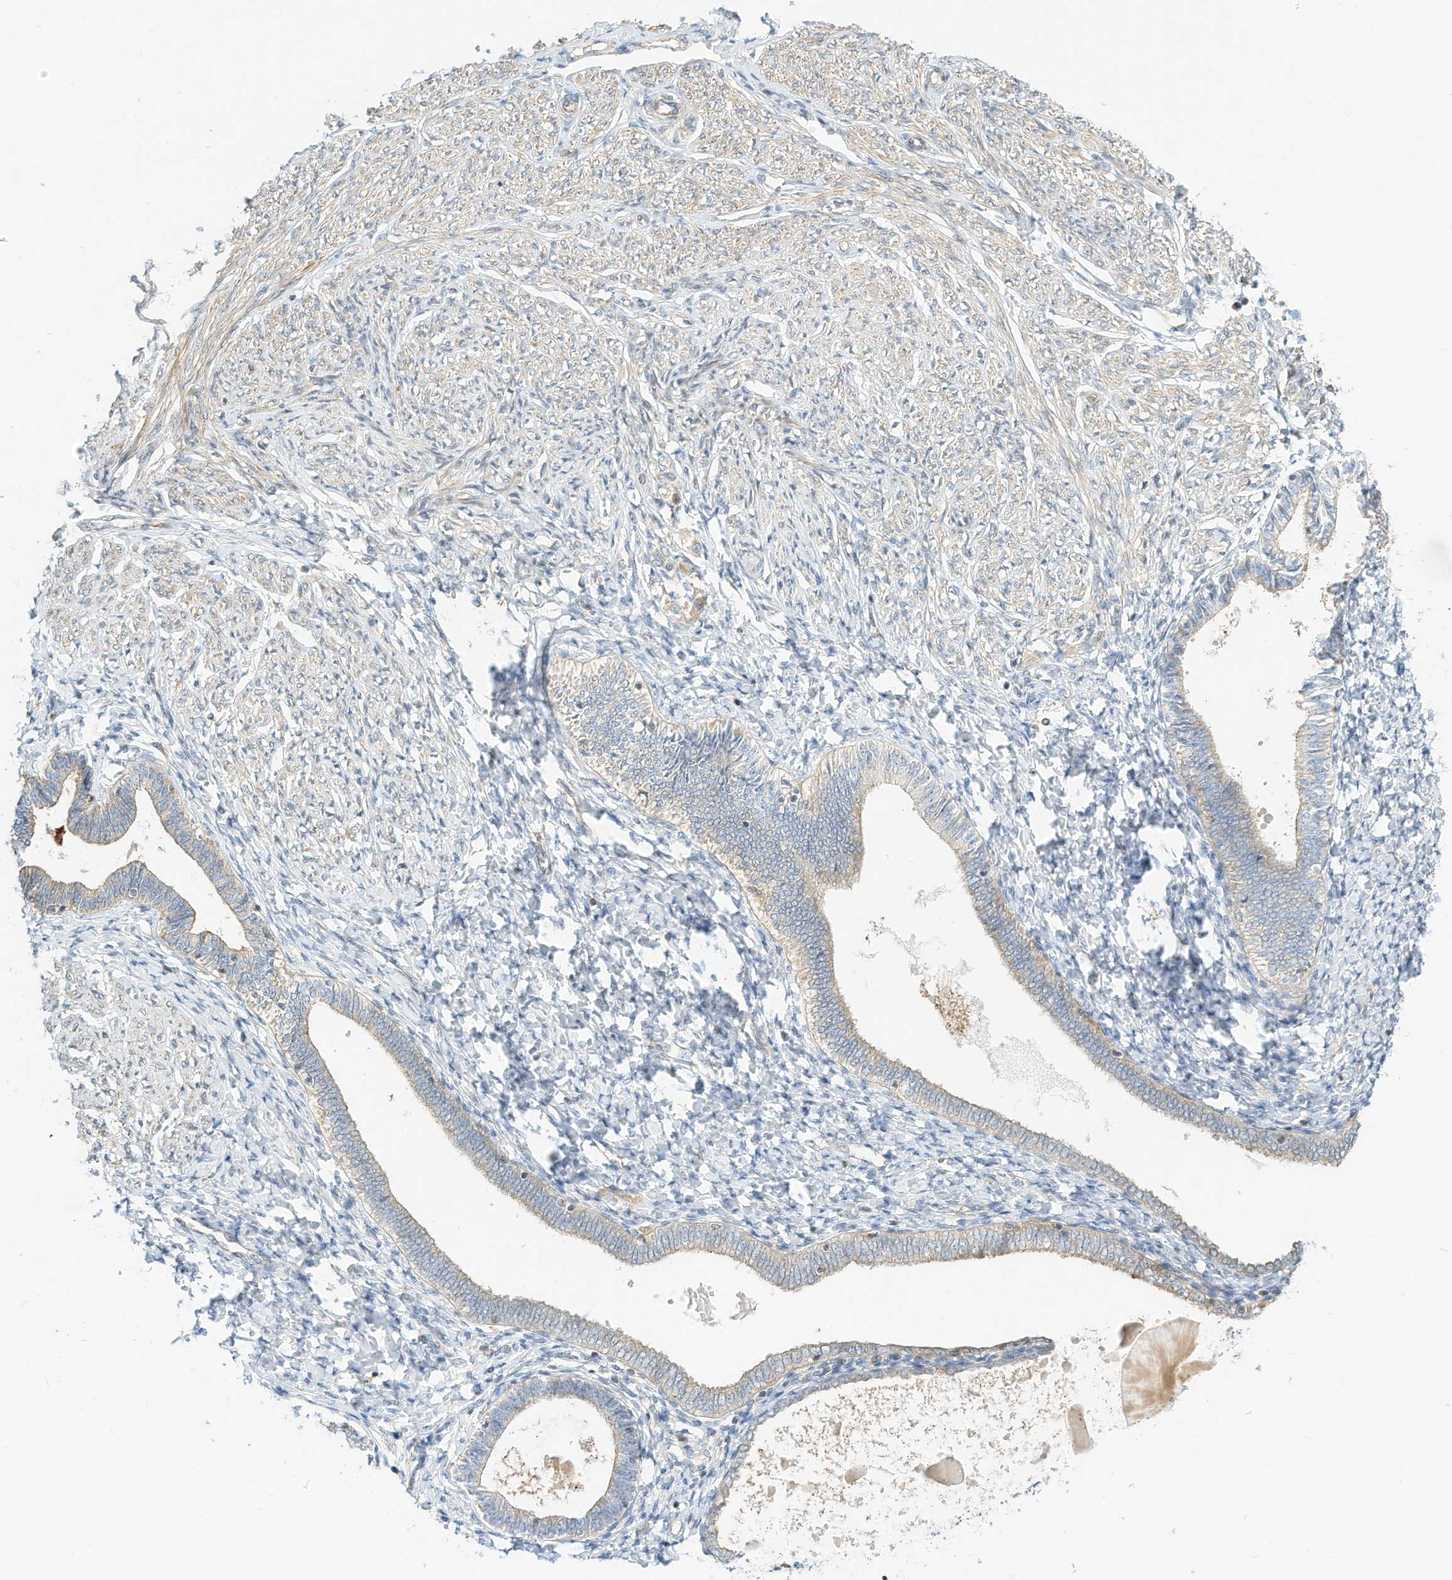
{"staining": {"intensity": "weak", "quantity": "<25%", "location": "cytoplasmic/membranous"}, "tissue": "endometrium", "cell_type": "Cells in endometrial stroma", "image_type": "normal", "snomed": [{"axis": "morphology", "description": "Normal tissue, NOS"}, {"axis": "topography", "description": "Endometrium"}], "caption": "A high-resolution image shows immunohistochemistry staining of benign endometrium, which exhibits no significant staining in cells in endometrial stroma. (DAB immunohistochemistry with hematoxylin counter stain).", "gene": "OFD1", "patient": {"sex": "female", "age": 72}}